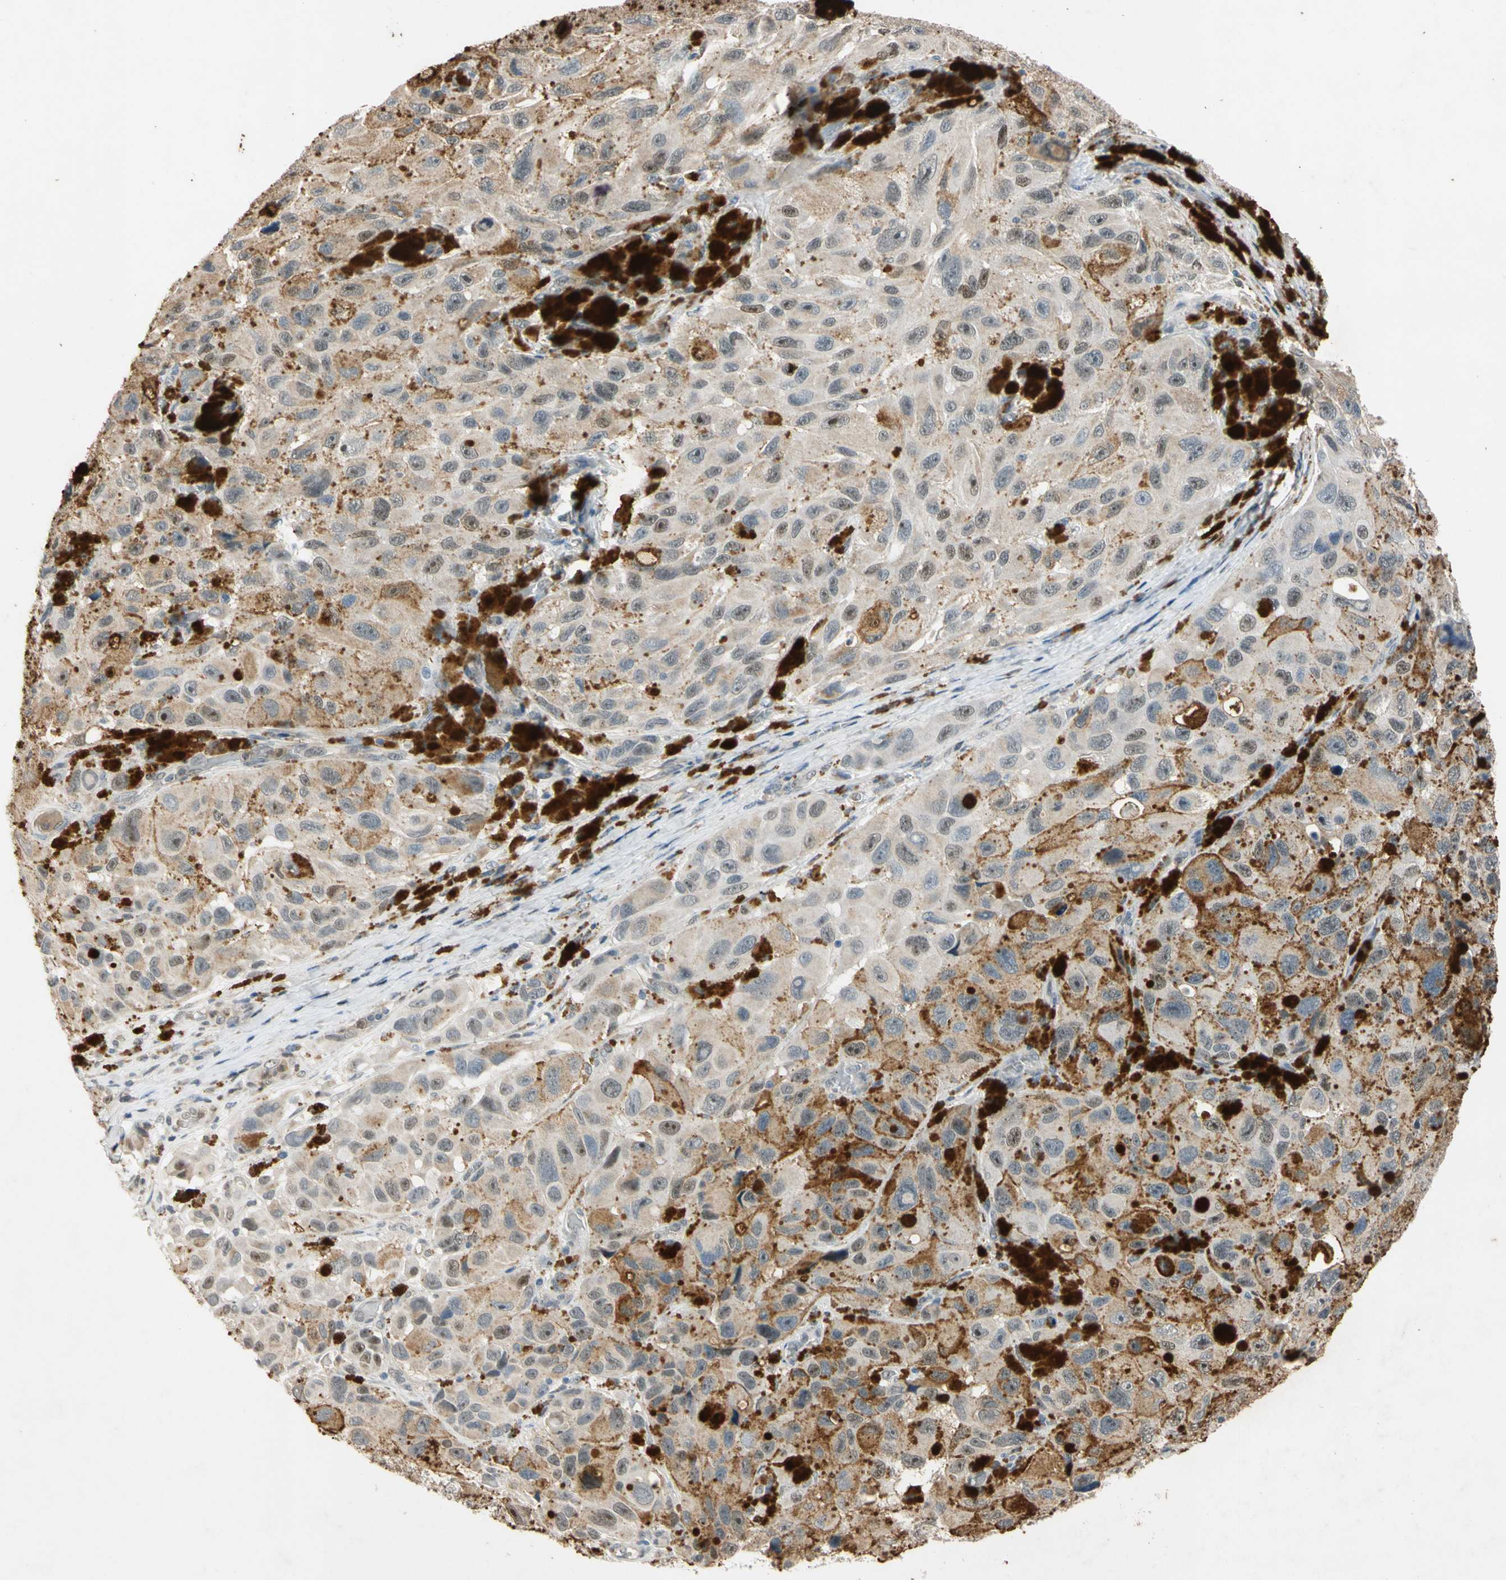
{"staining": {"intensity": "weak", "quantity": ">75%", "location": "cytoplasmic/membranous"}, "tissue": "melanoma", "cell_type": "Tumor cells", "image_type": "cancer", "snomed": [{"axis": "morphology", "description": "Malignant melanoma, NOS"}, {"axis": "topography", "description": "Skin"}], "caption": "The immunohistochemical stain labels weak cytoplasmic/membranous staining in tumor cells of melanoma tissue. Immunohistochemistry stains the protein in brown and the nuclei are stained blue.", "gene": "RIOX2", "patient": {"sex": "female", "age": 73}}